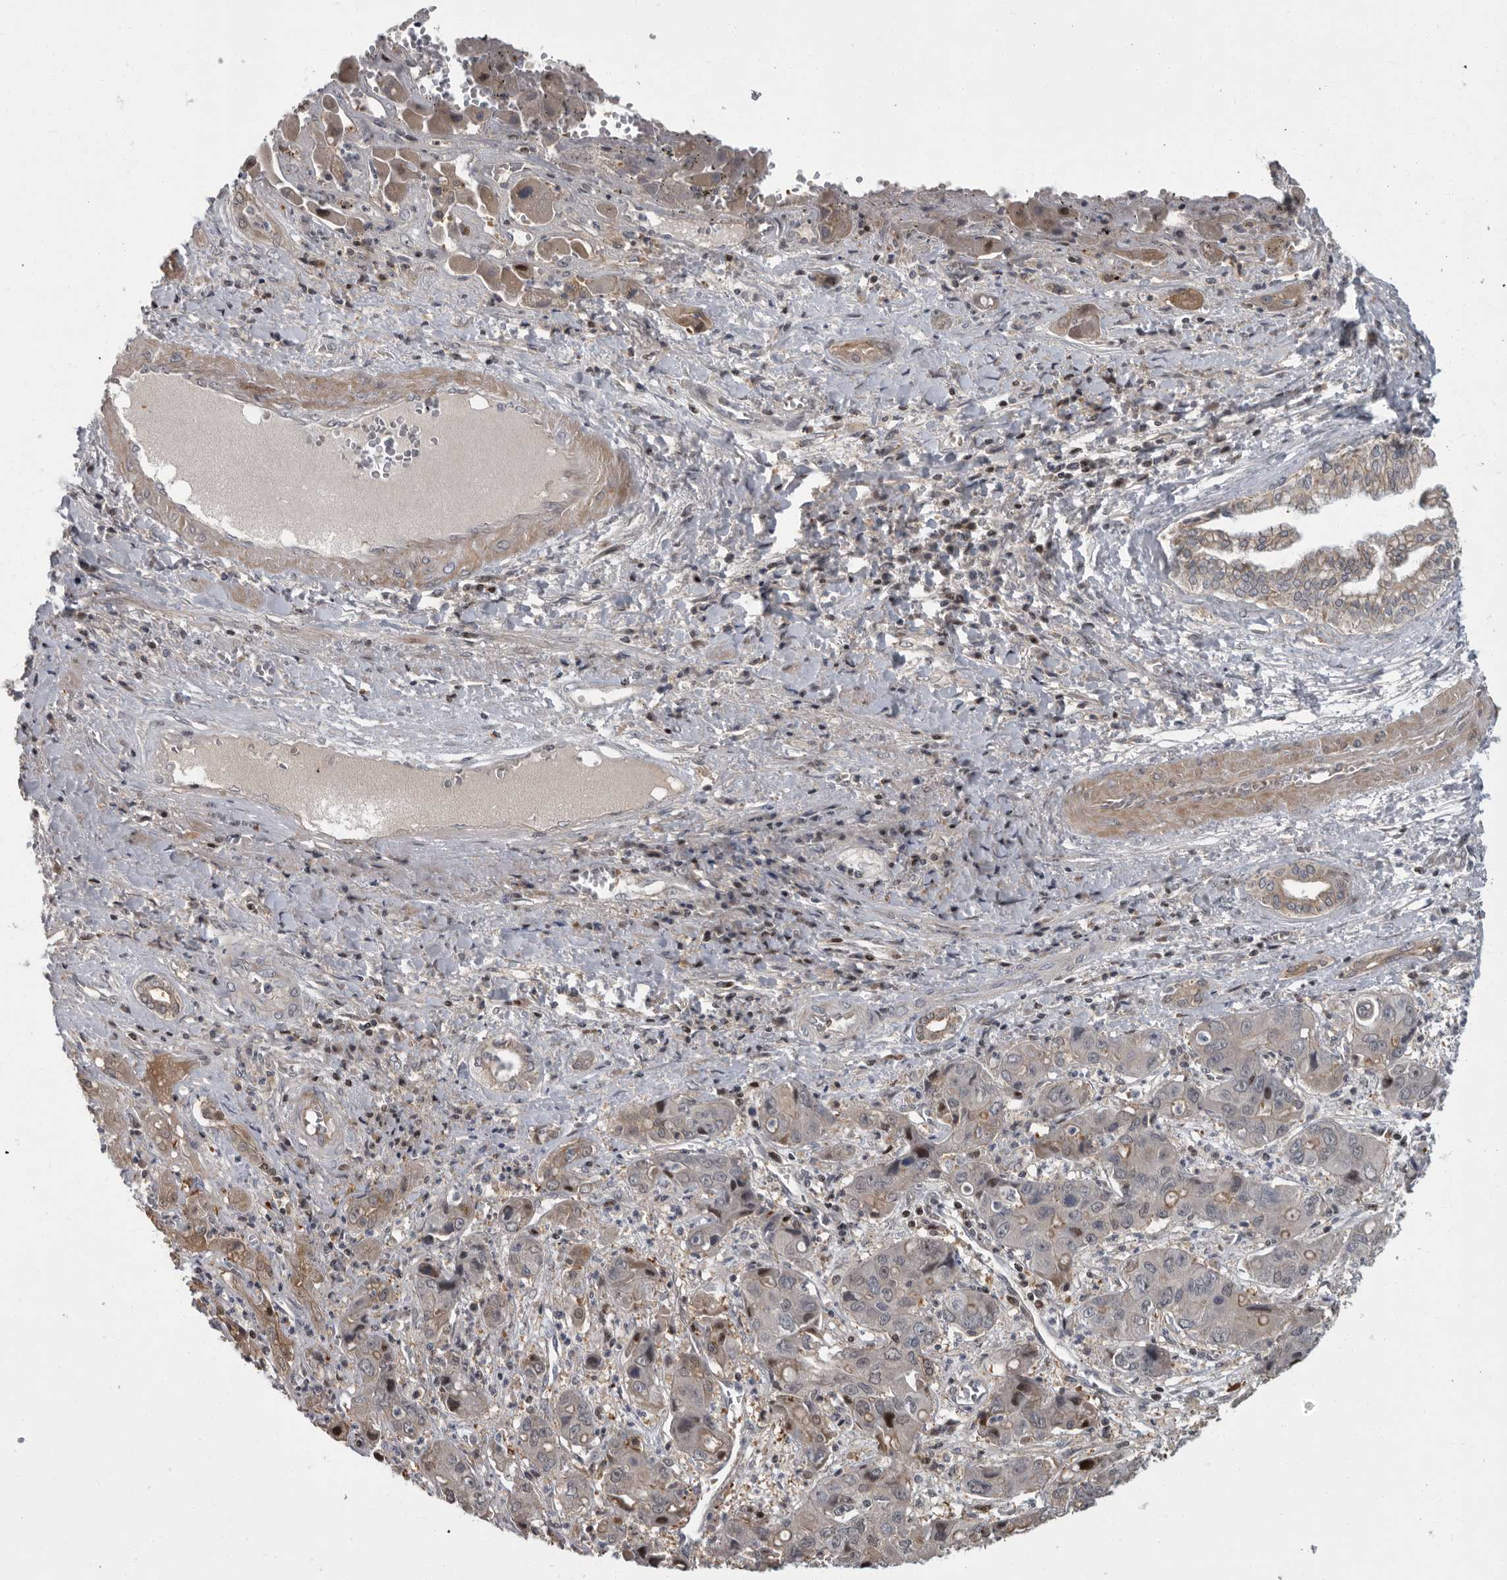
{"staining": {"intensity": "negative", "quantity": "none", "location": "none"}, "tissue": "liver cancer", "cell_type": "Tumor cells", "image_type": "cancer", "snomed": [{"axis": "morphology", "description": "Cholangiocarcinoma"}, {"axis": "topography", "description": "Liver"}], "caption": "This micrograph is of liver cancer (cholangiocarcinoma) stained with immunohistochemistry to label a protein in brown with the nuclei are counter-stained blue. There is no staining in tumor cells.", "gene": "PDE7A", "patient": {"sex": "male", "age": 67}}